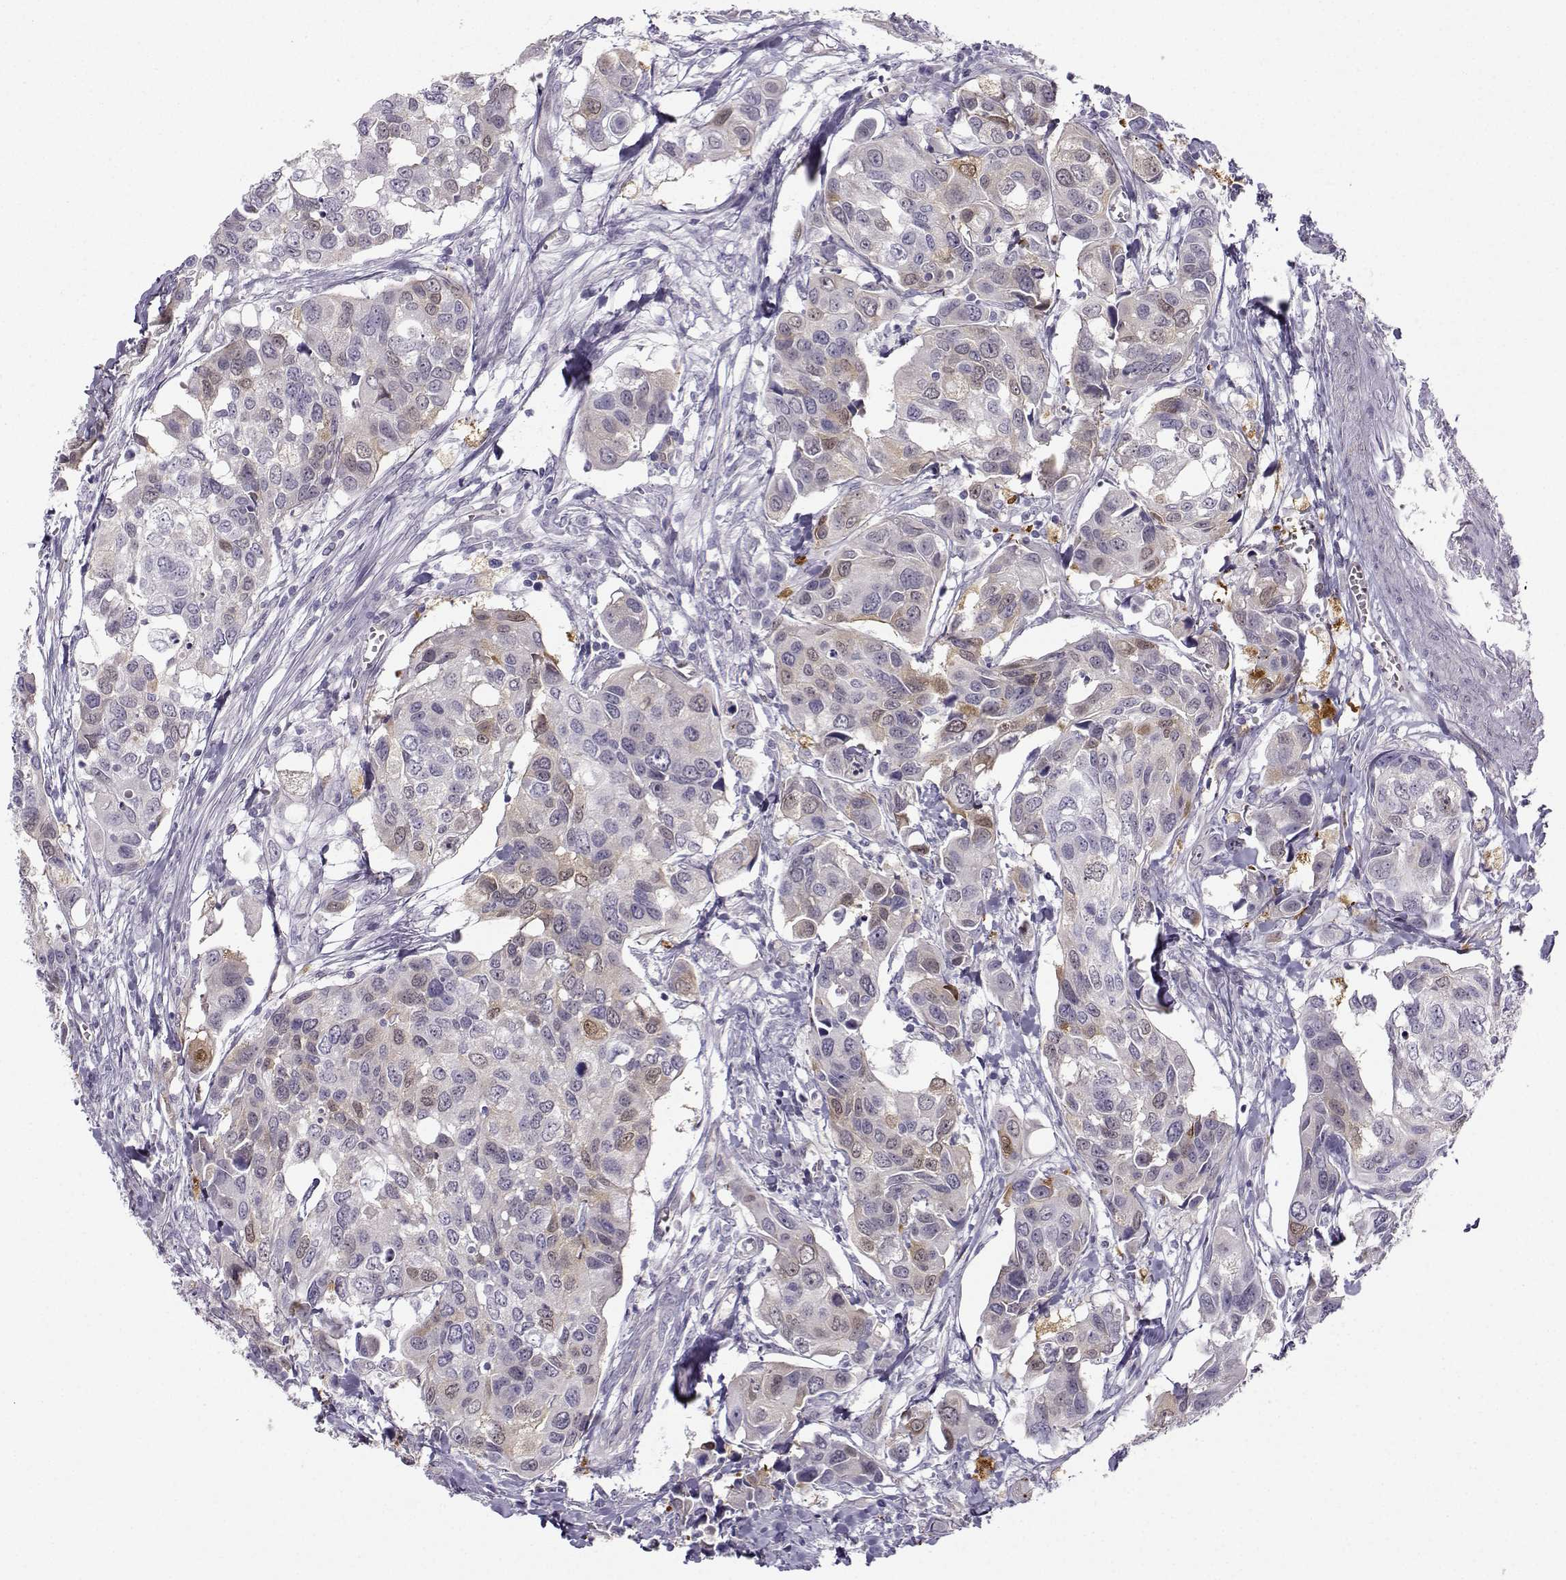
{"staining": {"intensity": "moderate", "quantity": "<25%", "location": "cytoplasmic/membranous"}, "tissue": "urothelial cancer", "cell_type": "Tumor cells", "image_type": "cancer", "snomed": [{"axis": "morphology", "description": "Urothelial carcinoma, High grade"}, {"axis": "topography", "description": "Urinary bladder"}], "caption": "About <25% of tumor cells in human urothelial cancer reveal moderate cytoplasmic/membranous protein staining as visualized by brown immunohistochemical staining.", "gene": "NQO1", "patient": {"sex": "male", "age": 60}}